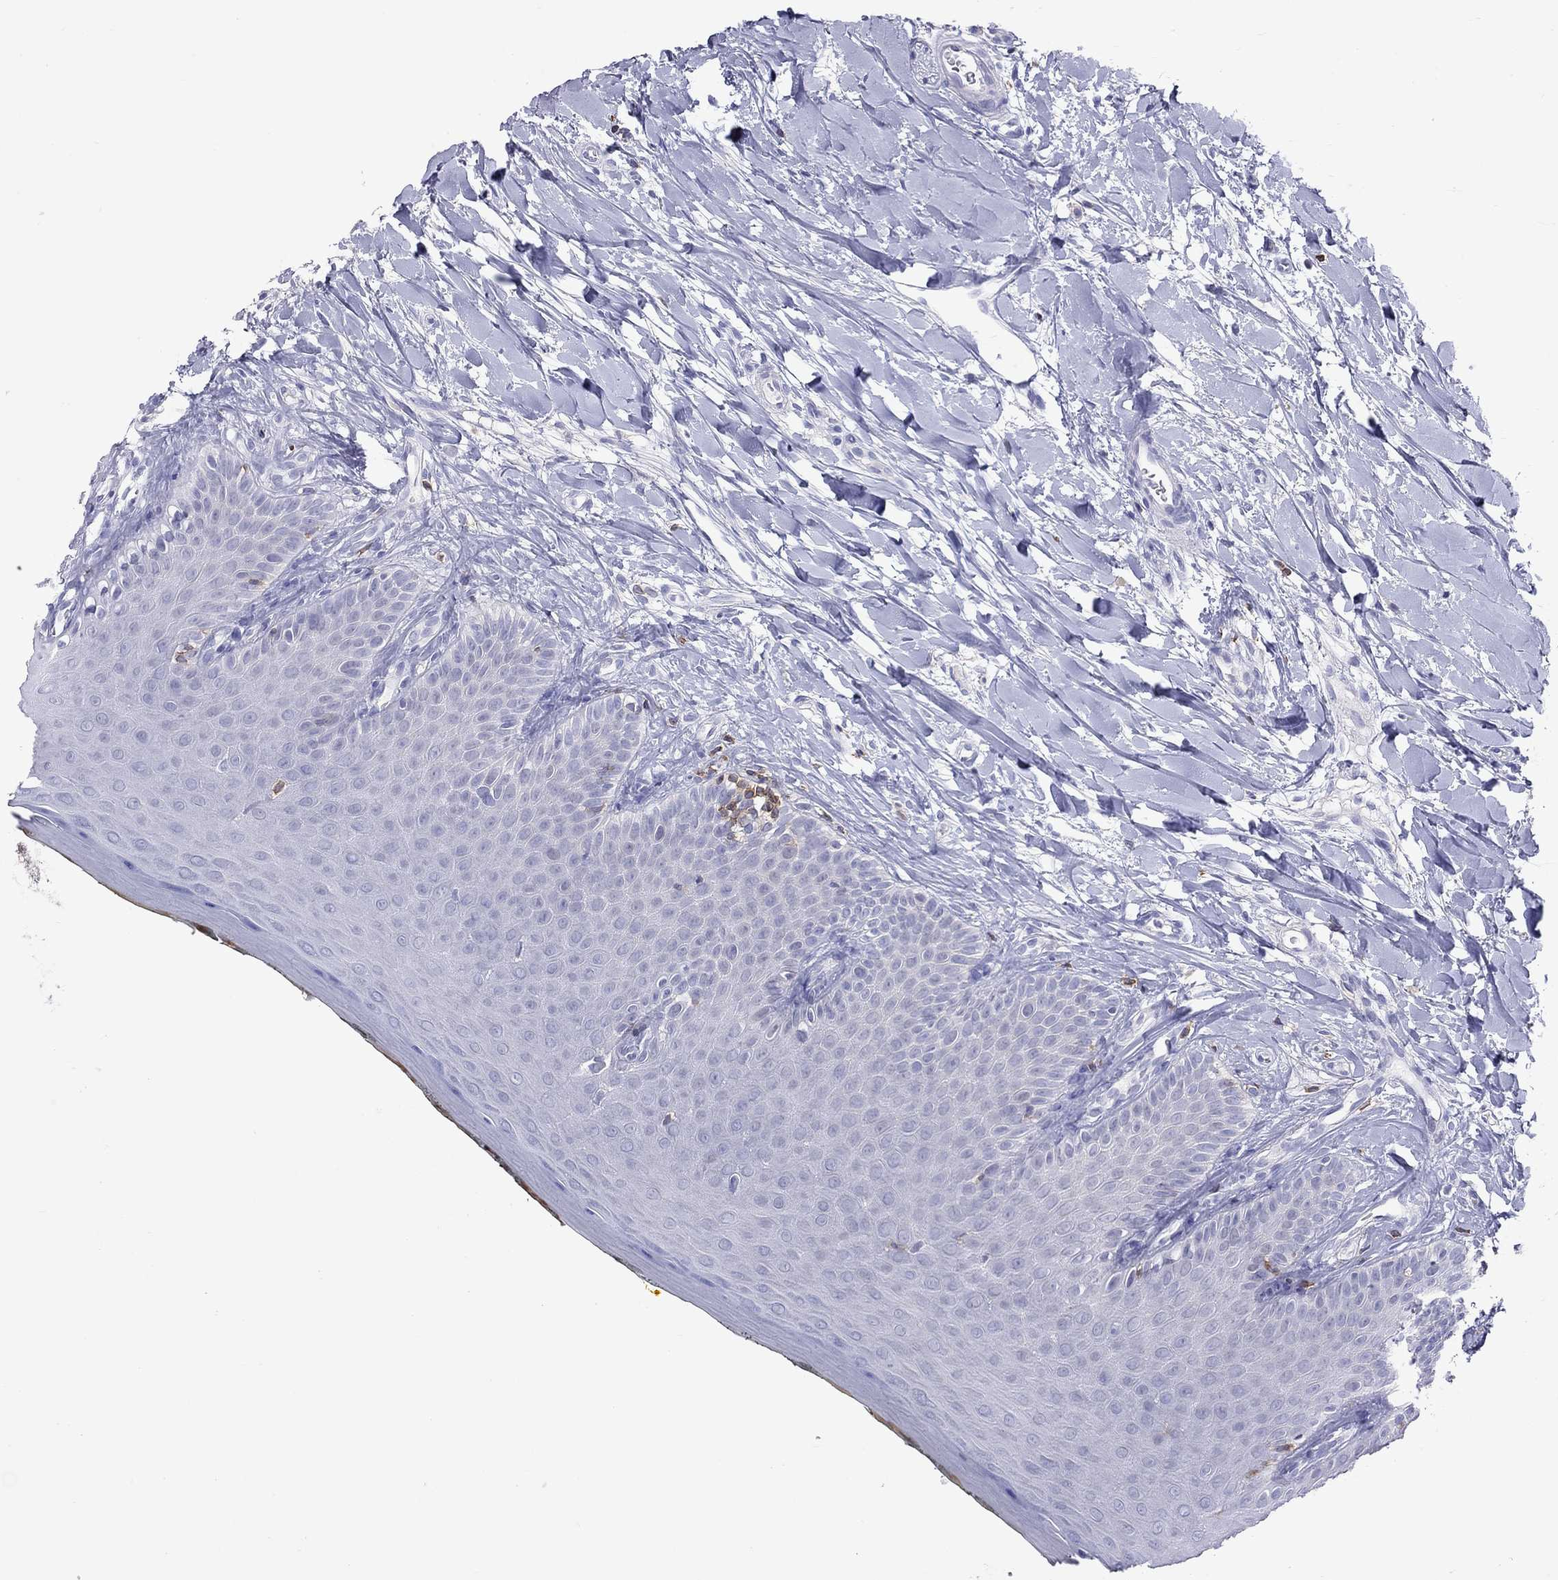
{"staining": {"intensity": "negative", "quantity": "none", "location": "none"}, "tissue": "oral mucosa", "cell_type": "Squamous epithelial cells", "image_type": "normal", "snomed": [{"axis": "morphology", "description": "Normal tissue, NOS"}, {"axis": "topography", "description": "Oral tissue"}], "caption": "Protein analysis of unremarkable oral mucosa reveals no significant positivity in squamous epithelial cells.", "gene": "ENSG00000288637", "patient": {"sex": "female", "age": 43}}